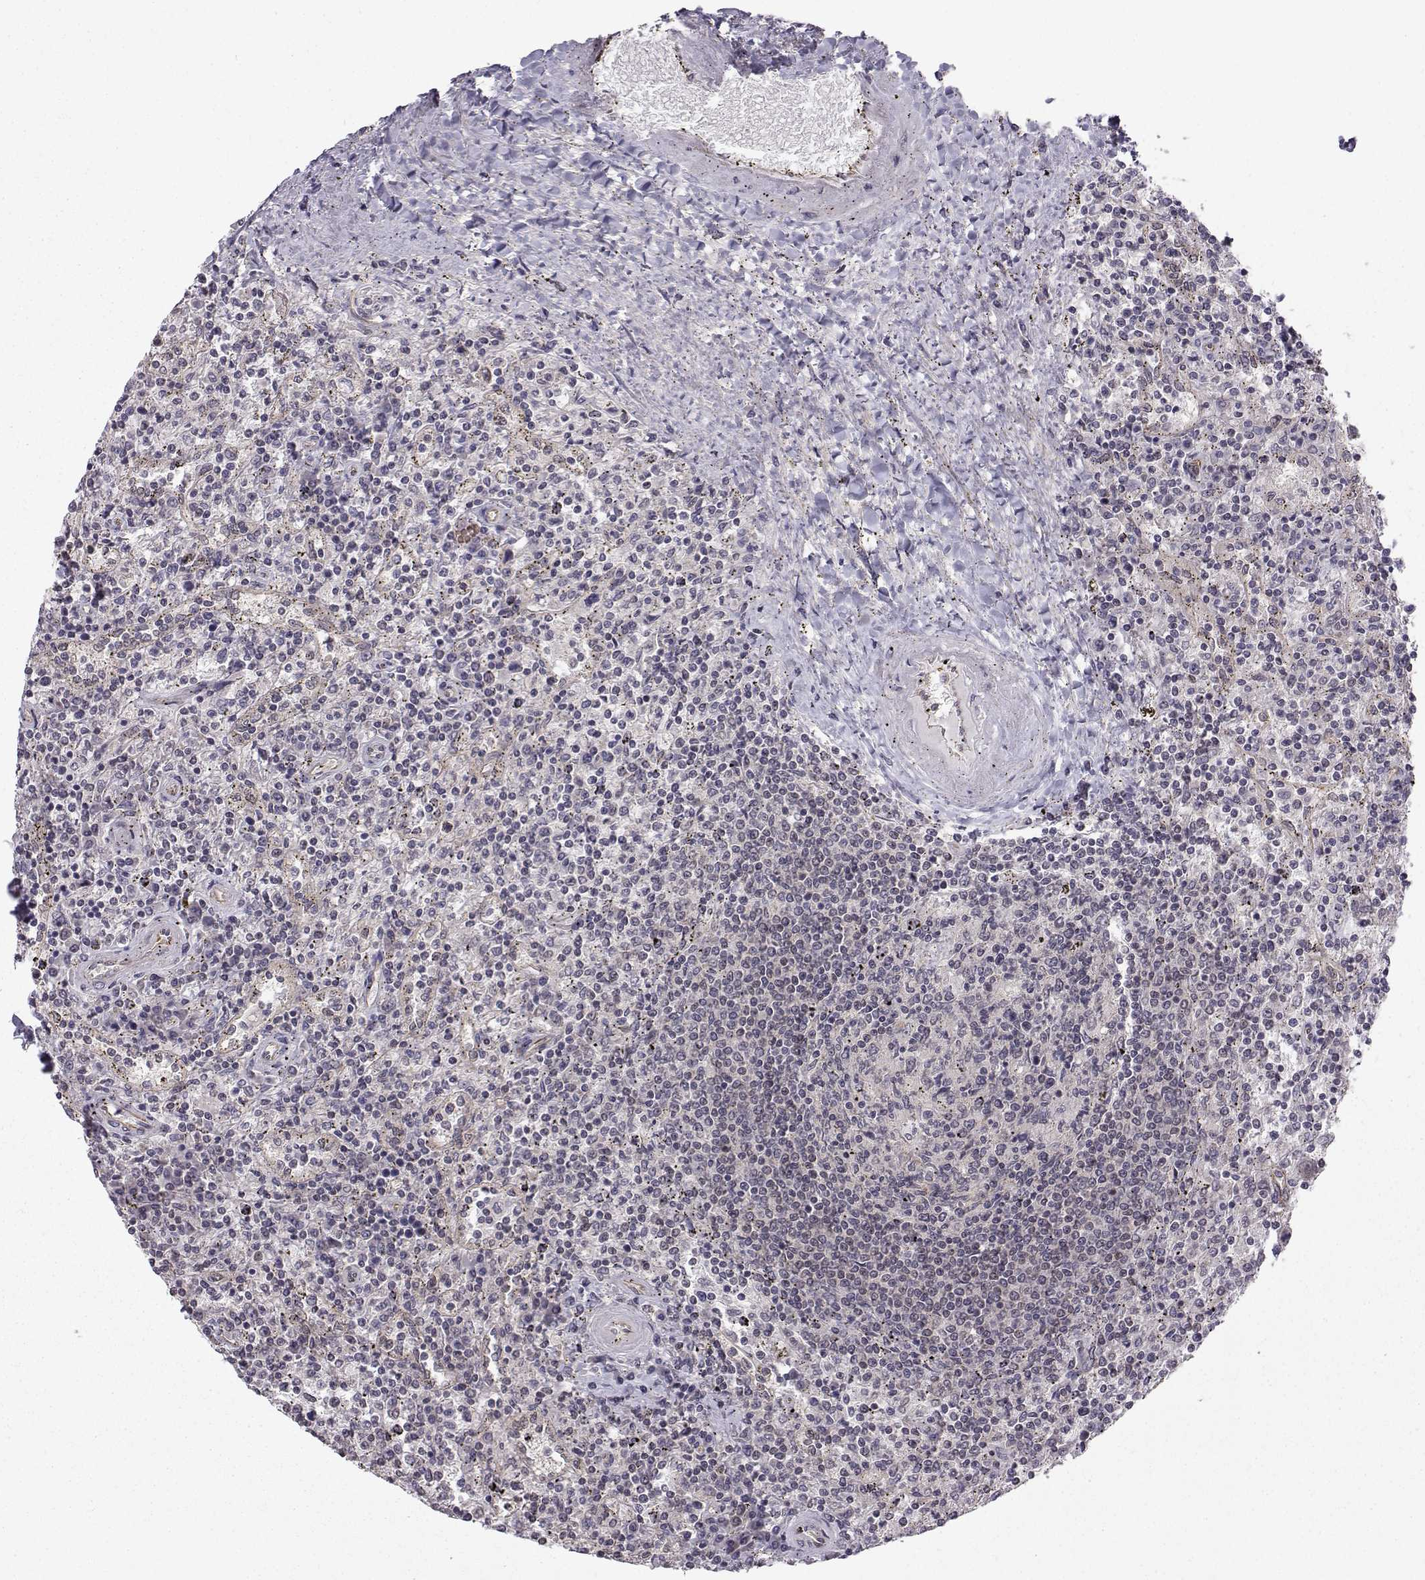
{"staining": {"intensity": "negative", "quantity": "none", "location": "none"}, "tissue": "lymphoma", "cell_type": "Tumor cells", "image_type": "cancer", "snomed": [{"axis": "morphology", "description": "Malignant lymphoma, non-Hodgkin's type, Low grade"}, {"axis": "topography", "description": "Spleen"}], "caption": "An IHC image of malignant lymphoma, non-Hodgkin's type (low-grade) is shown. There is no staining in tumor cells of malignant lymphoma, non-Hodgkin's type (low-grade).", "gene": "PKN2", "patient": {"sex": "male", "age": 62}}